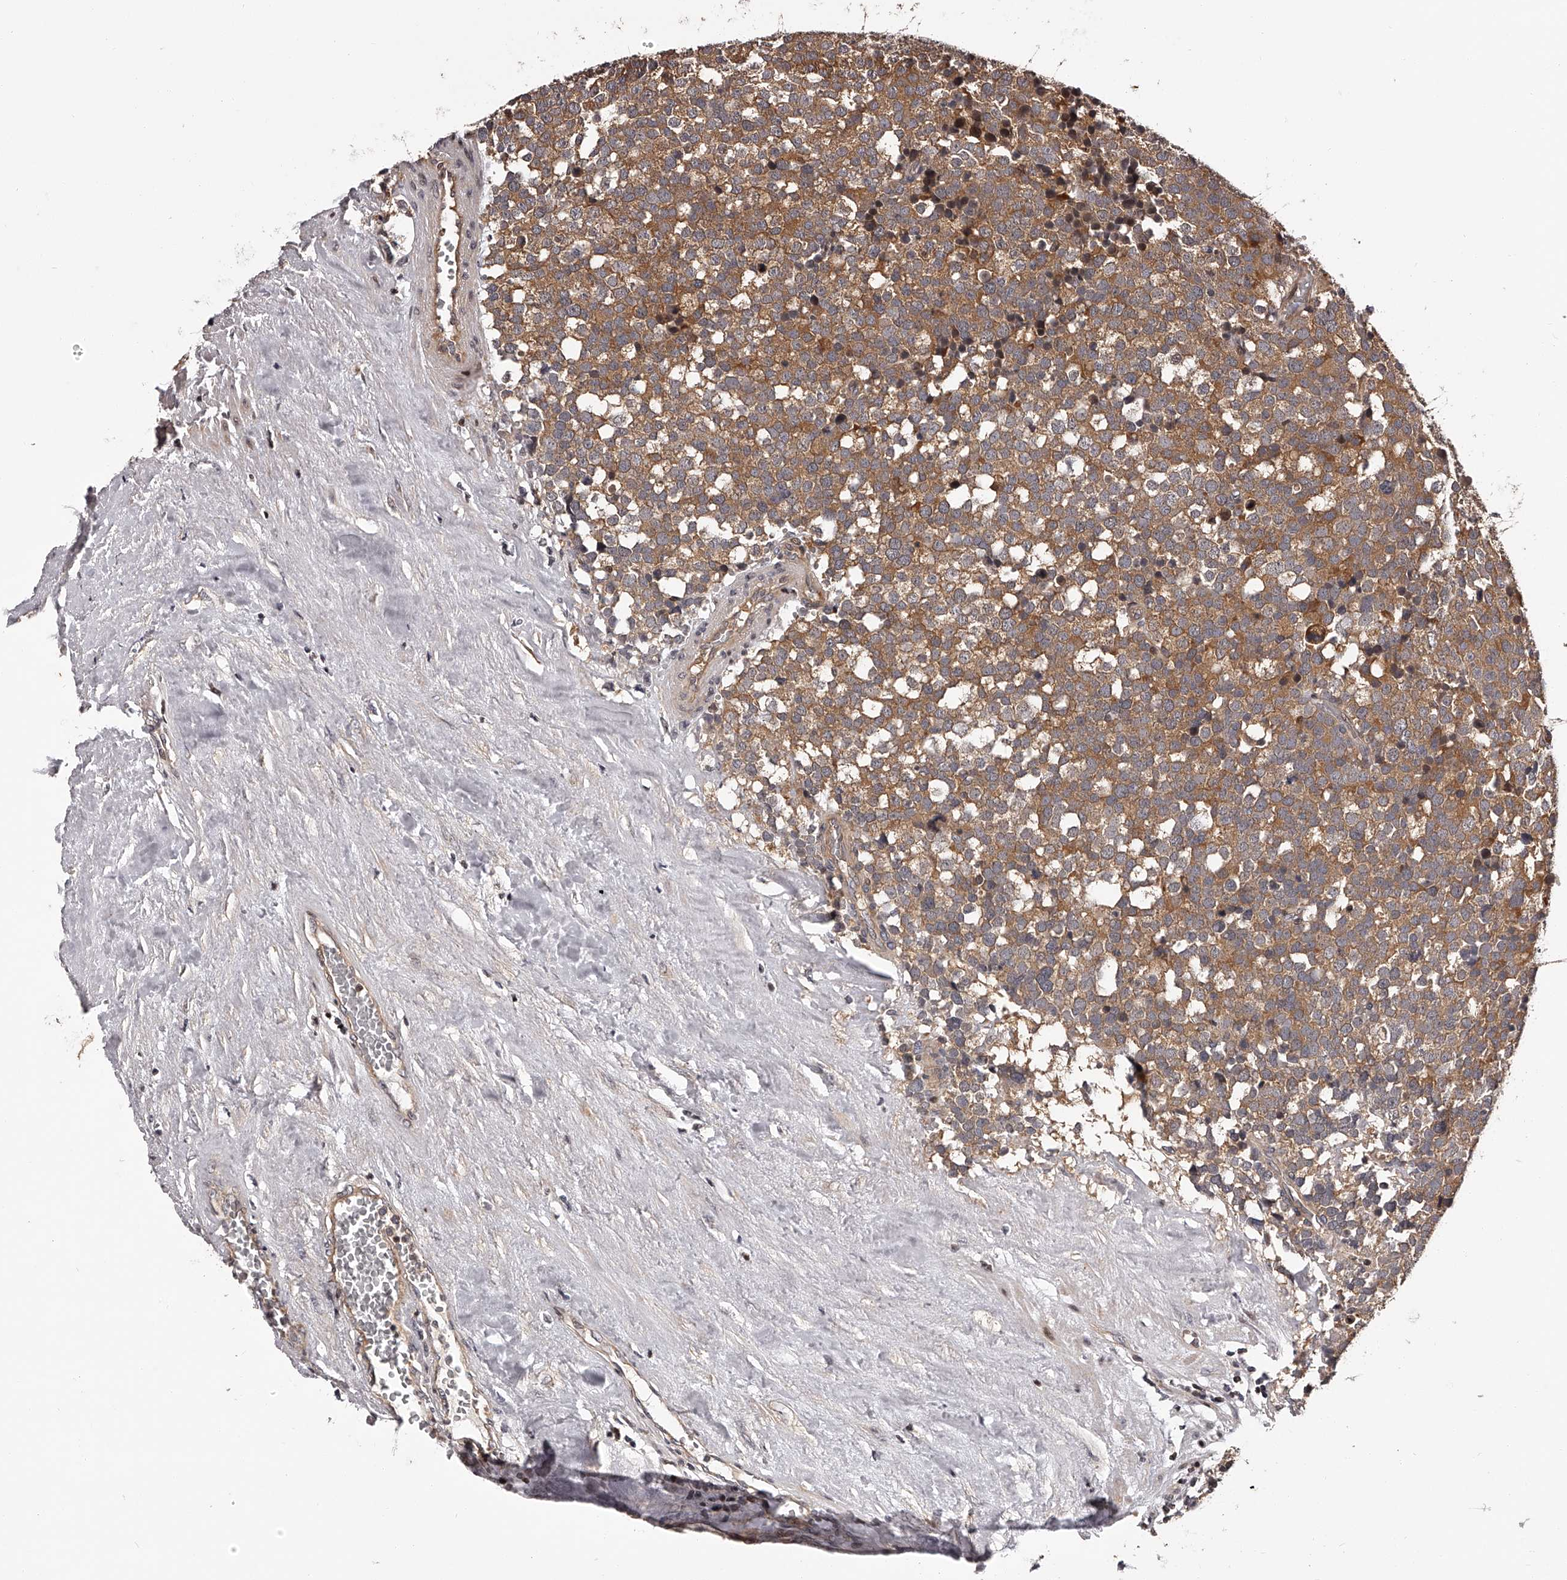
{"staining": {"intensity": "moderate", "quantity": ">75%", "location": "cytoplasmic/membranous"}, "tissue": "testis cancer", "cell_type": "Tumor cells", "image_type": "cancer", "snomed": [{"axis": "morphology", "description": "Seminoma, NOS"}, {"axis": "topography", "description": "Testis"}], "caption": "Immunohistochemical staining of seminoma (testis) demonstrates medium levels of moderate cytoplasmic/membranous staining in approximately >75% of tumor cells.", "gene": "PFDN2", "patient": {"sex": "male", "age": 71}}